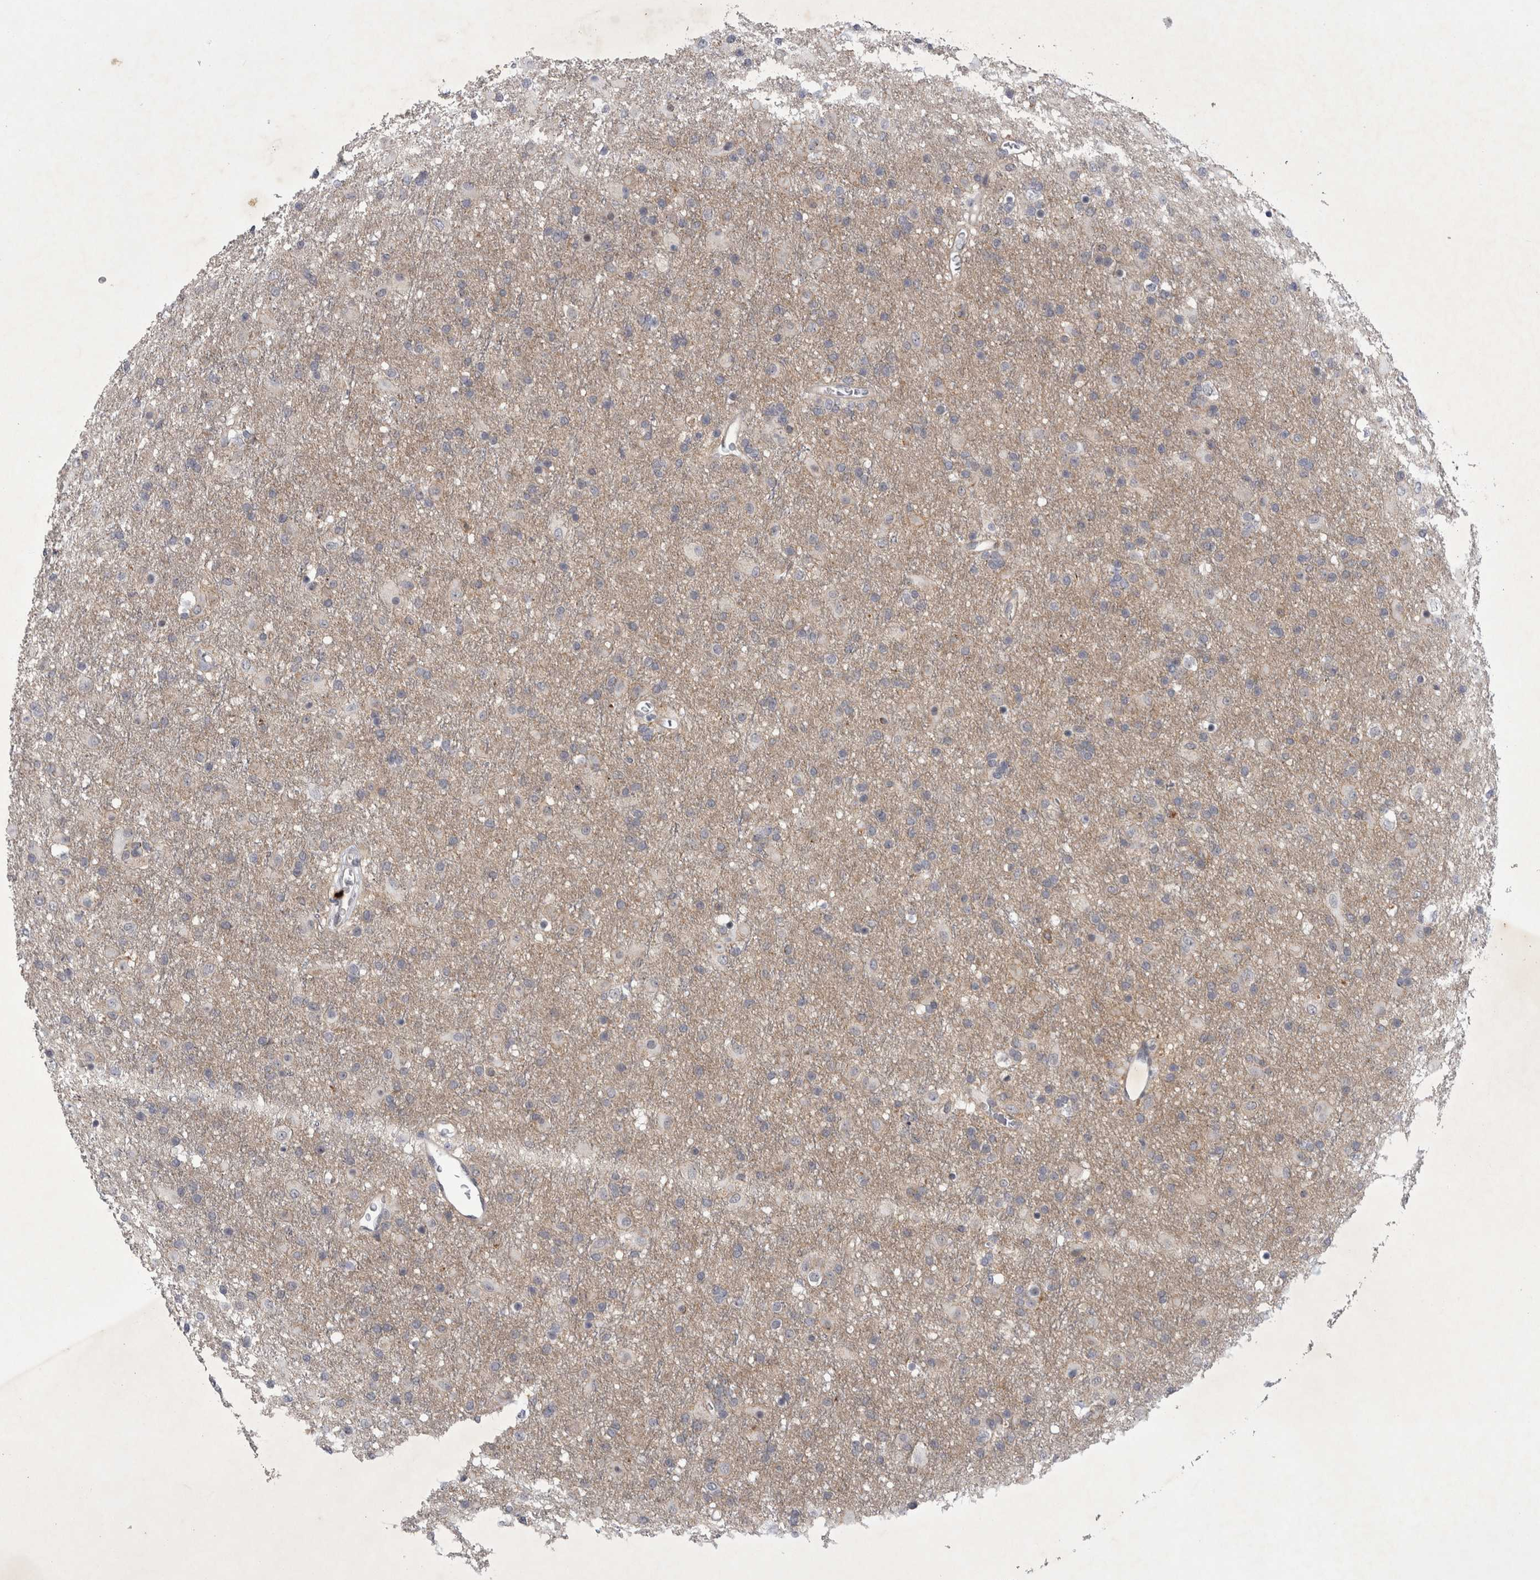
{"staining": {"intensity": "weak", "quantity": "<25%", "location": "cytoplasmic/membranous"}, "tissue": "glioma", "cell_type": "Tumor cells", "image_type": "cancer", "snomed": [{"axis": "morphology", "description": "Glioma, malignant, Low grade"}, {"axis": "topography", "description": "Brain"}], "caption": "Immunohistochemistry (IHC) of human low-grade glioma (malignant) exhibits no staining in tumor cells.", "gene": "PARP11", "patient": {"sex": "male", "age": 65}}